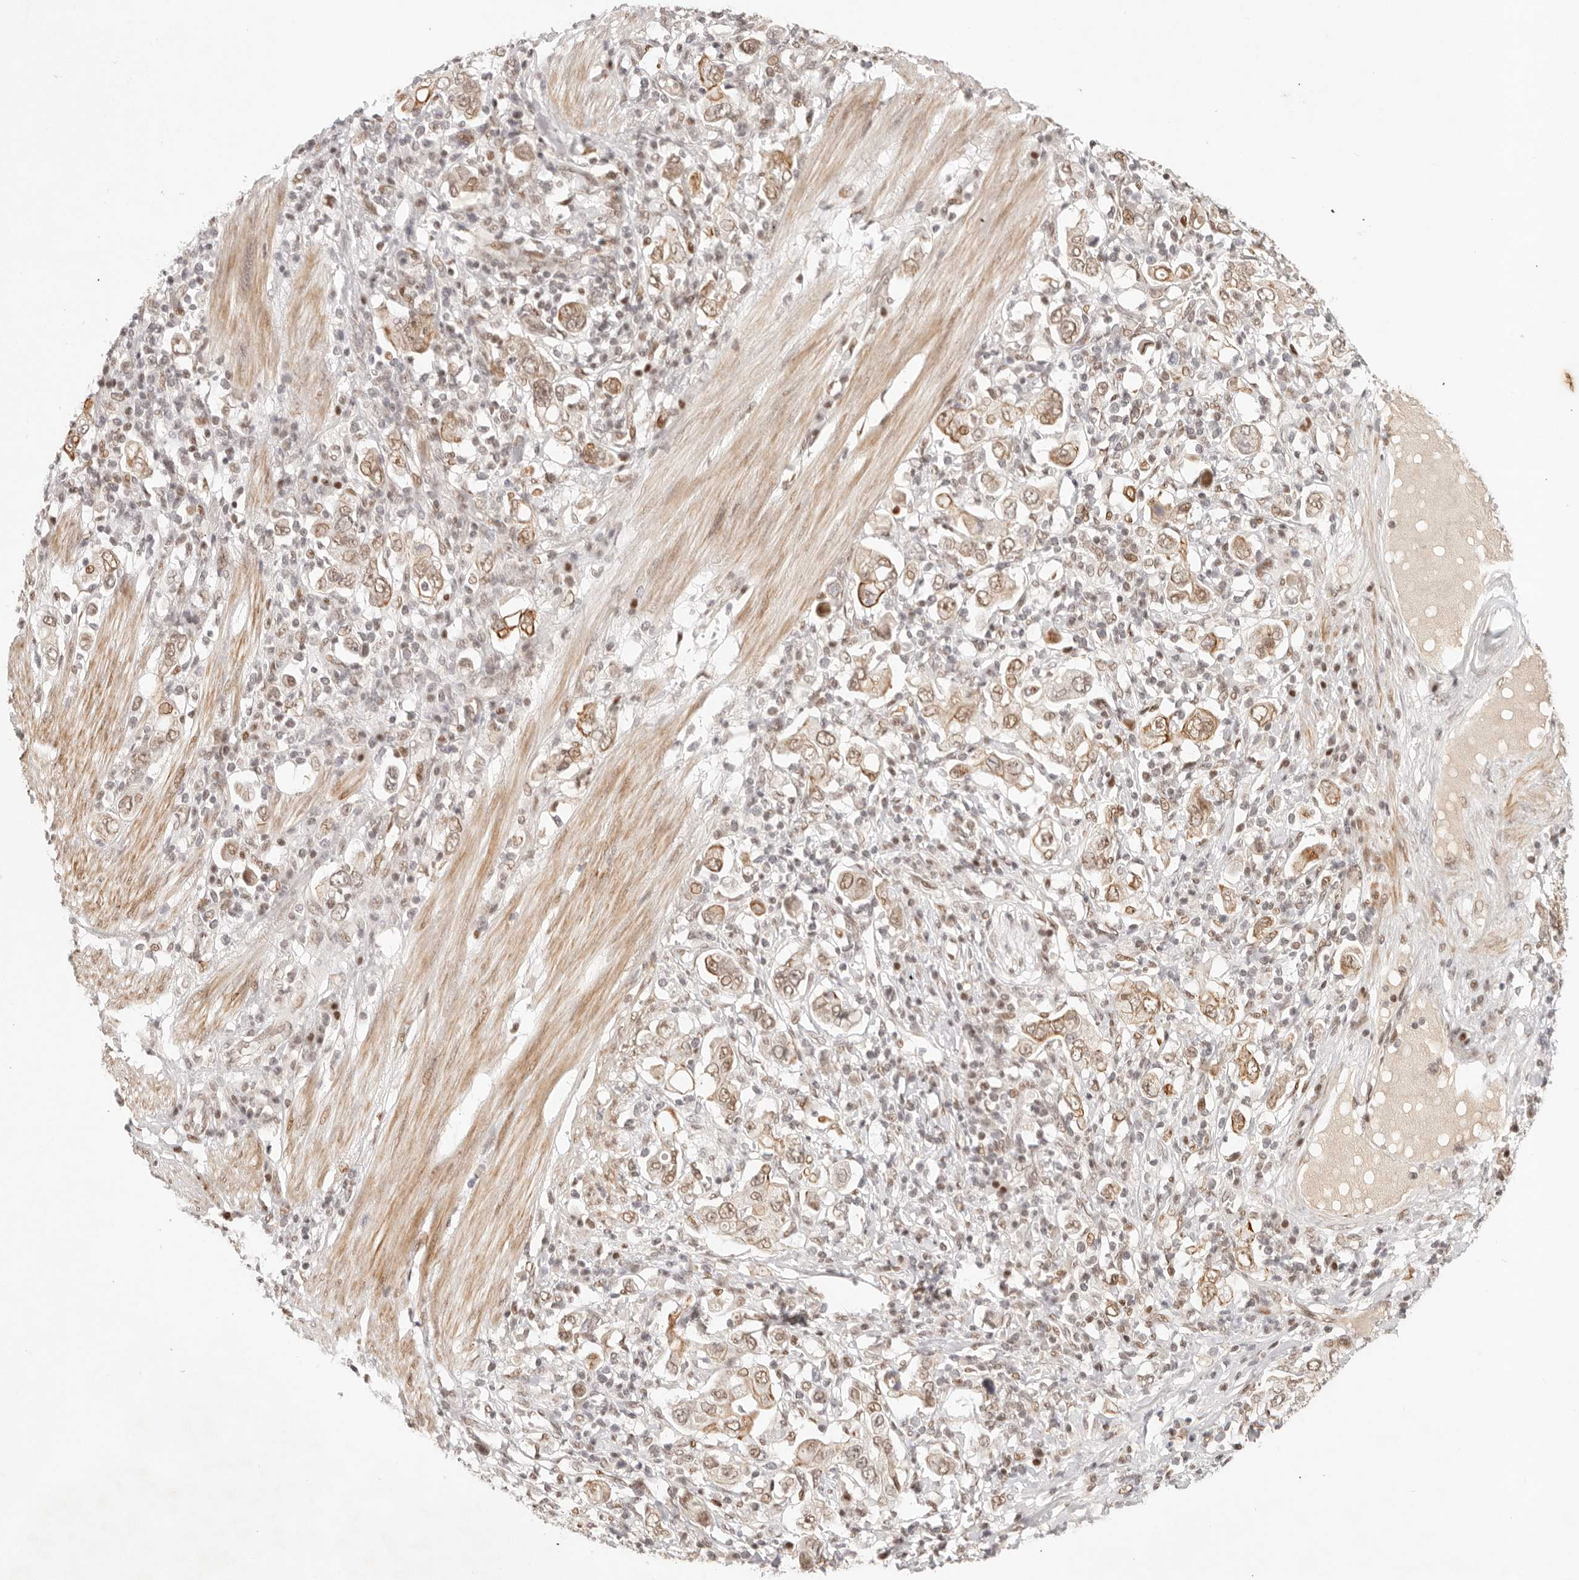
{"staining": {"intensity": "moderate", "quantity": ">75%", "location": "cytoplasmic/membranous,nuclear"}, "tissue": "stomach cancer", "cell_type": "Tumor cells", "image_type": "cancer", "snomed": [{"axis": "morphology", "description": "Adenocarcinoma, NOS"}, {"axis": "topography", "description": "Stomach, upper"}], "caption": "A brown stain shows moderate cytoplasmic/membranous and nuclear positivity of a protein in human adenocarcinoma (stomach) tumor cells.", "gene": "HOXC5", "patient": {"sex": "male", "age": 62}}